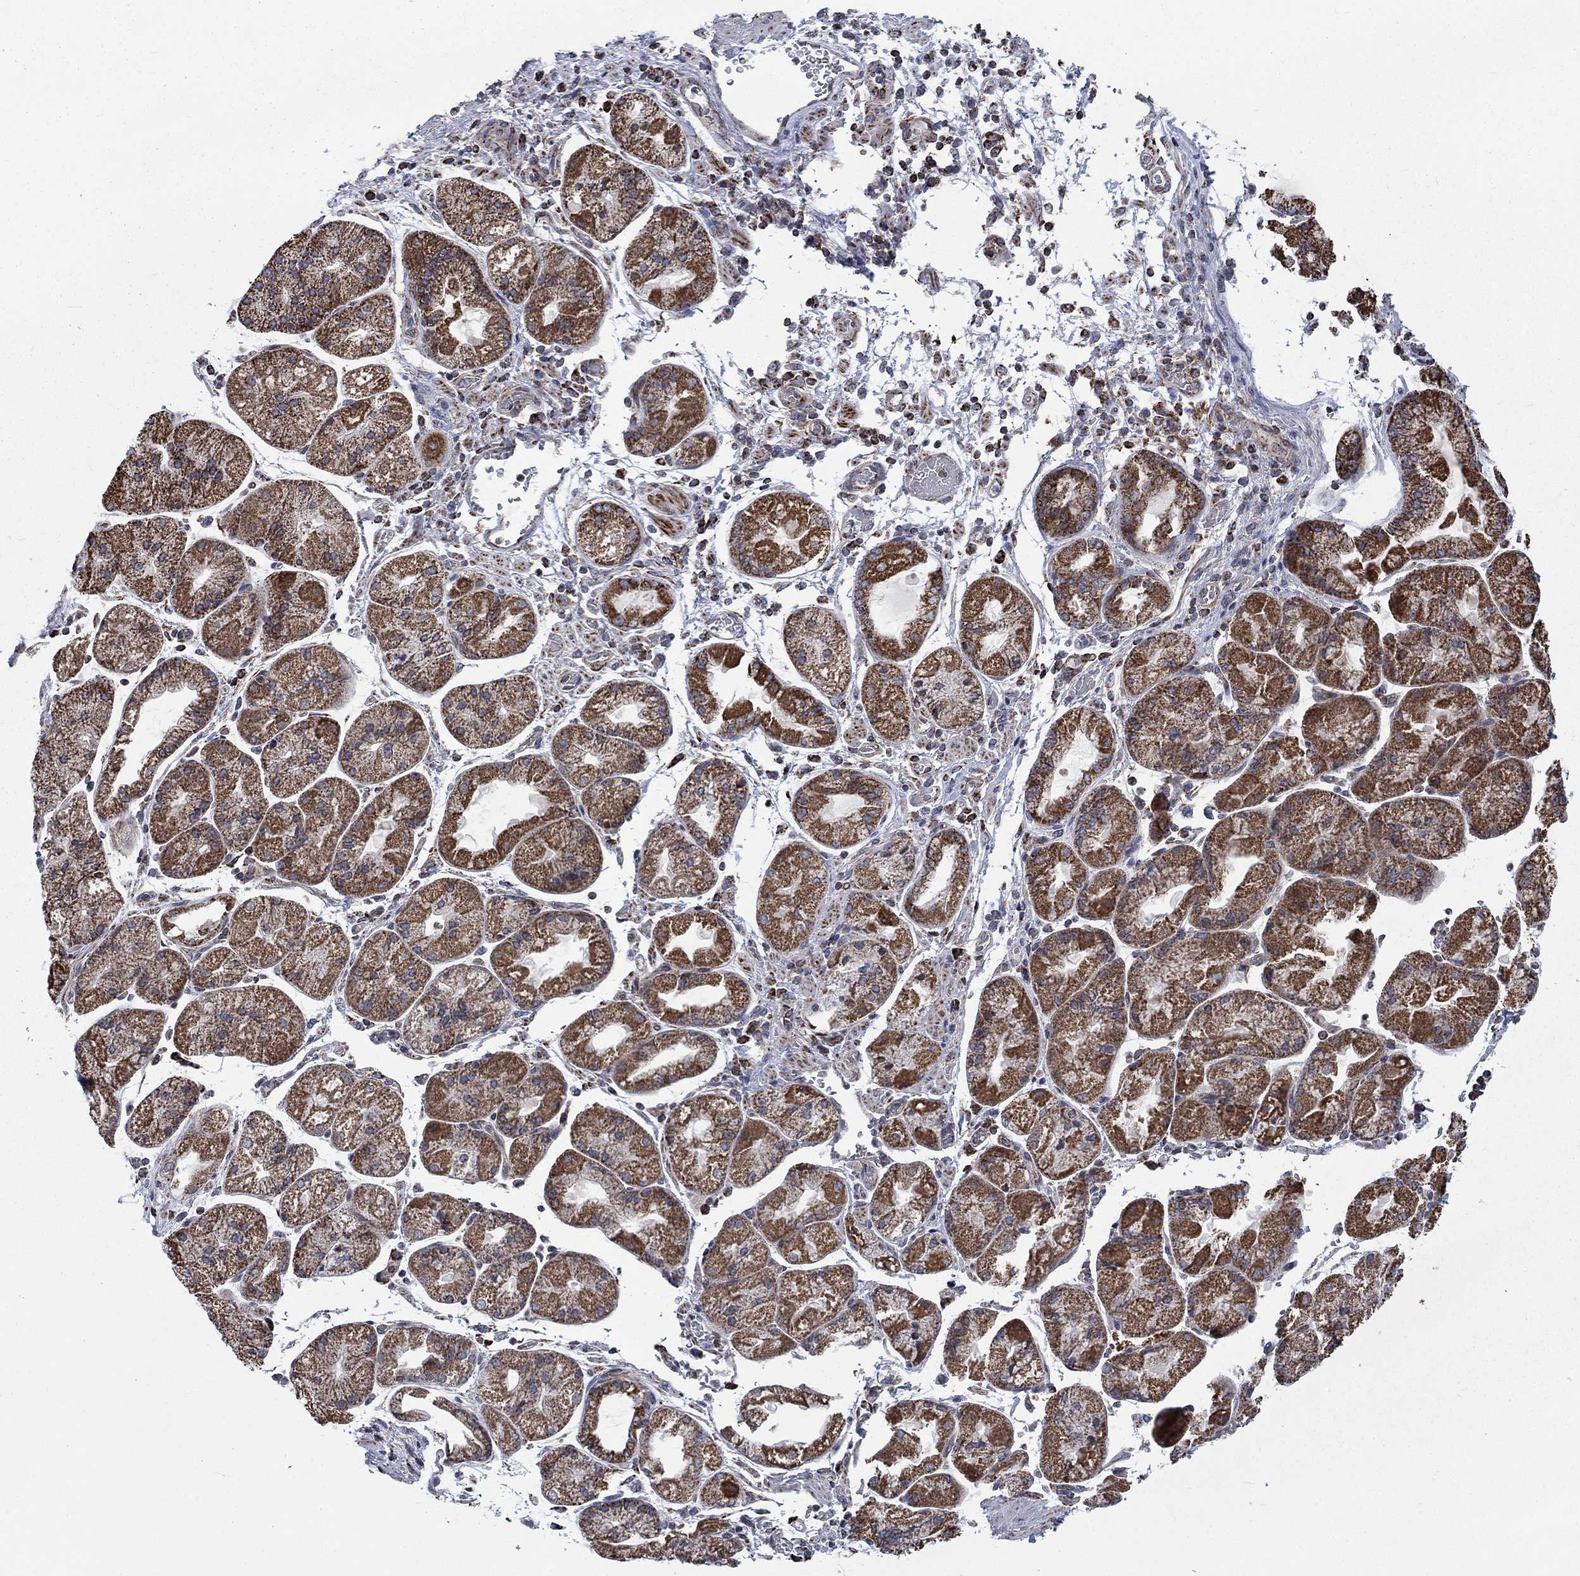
{"staining": {"intensity": "strong", "quantity": "25%-75%", "location": "cytoplasmic/membranous"}, "tissue": "stomach cancer", "cell_type": "Tumor cells", "image_type": "cancer", "snomed": [{"axis": "morphology", "description": "Adenocarcinoma, NOS"}, {"axis": "topography", "description": "Stomach"}], "caption": "Adenocarcinoma (stomach) tissue shows strong cytoplasmic/membranous expression in approximately 25%-75% of tumor cells, visualized by immunohistochemistry.", "gene": "MOAP1", "patient": {"sex": "female", "age": 57}}